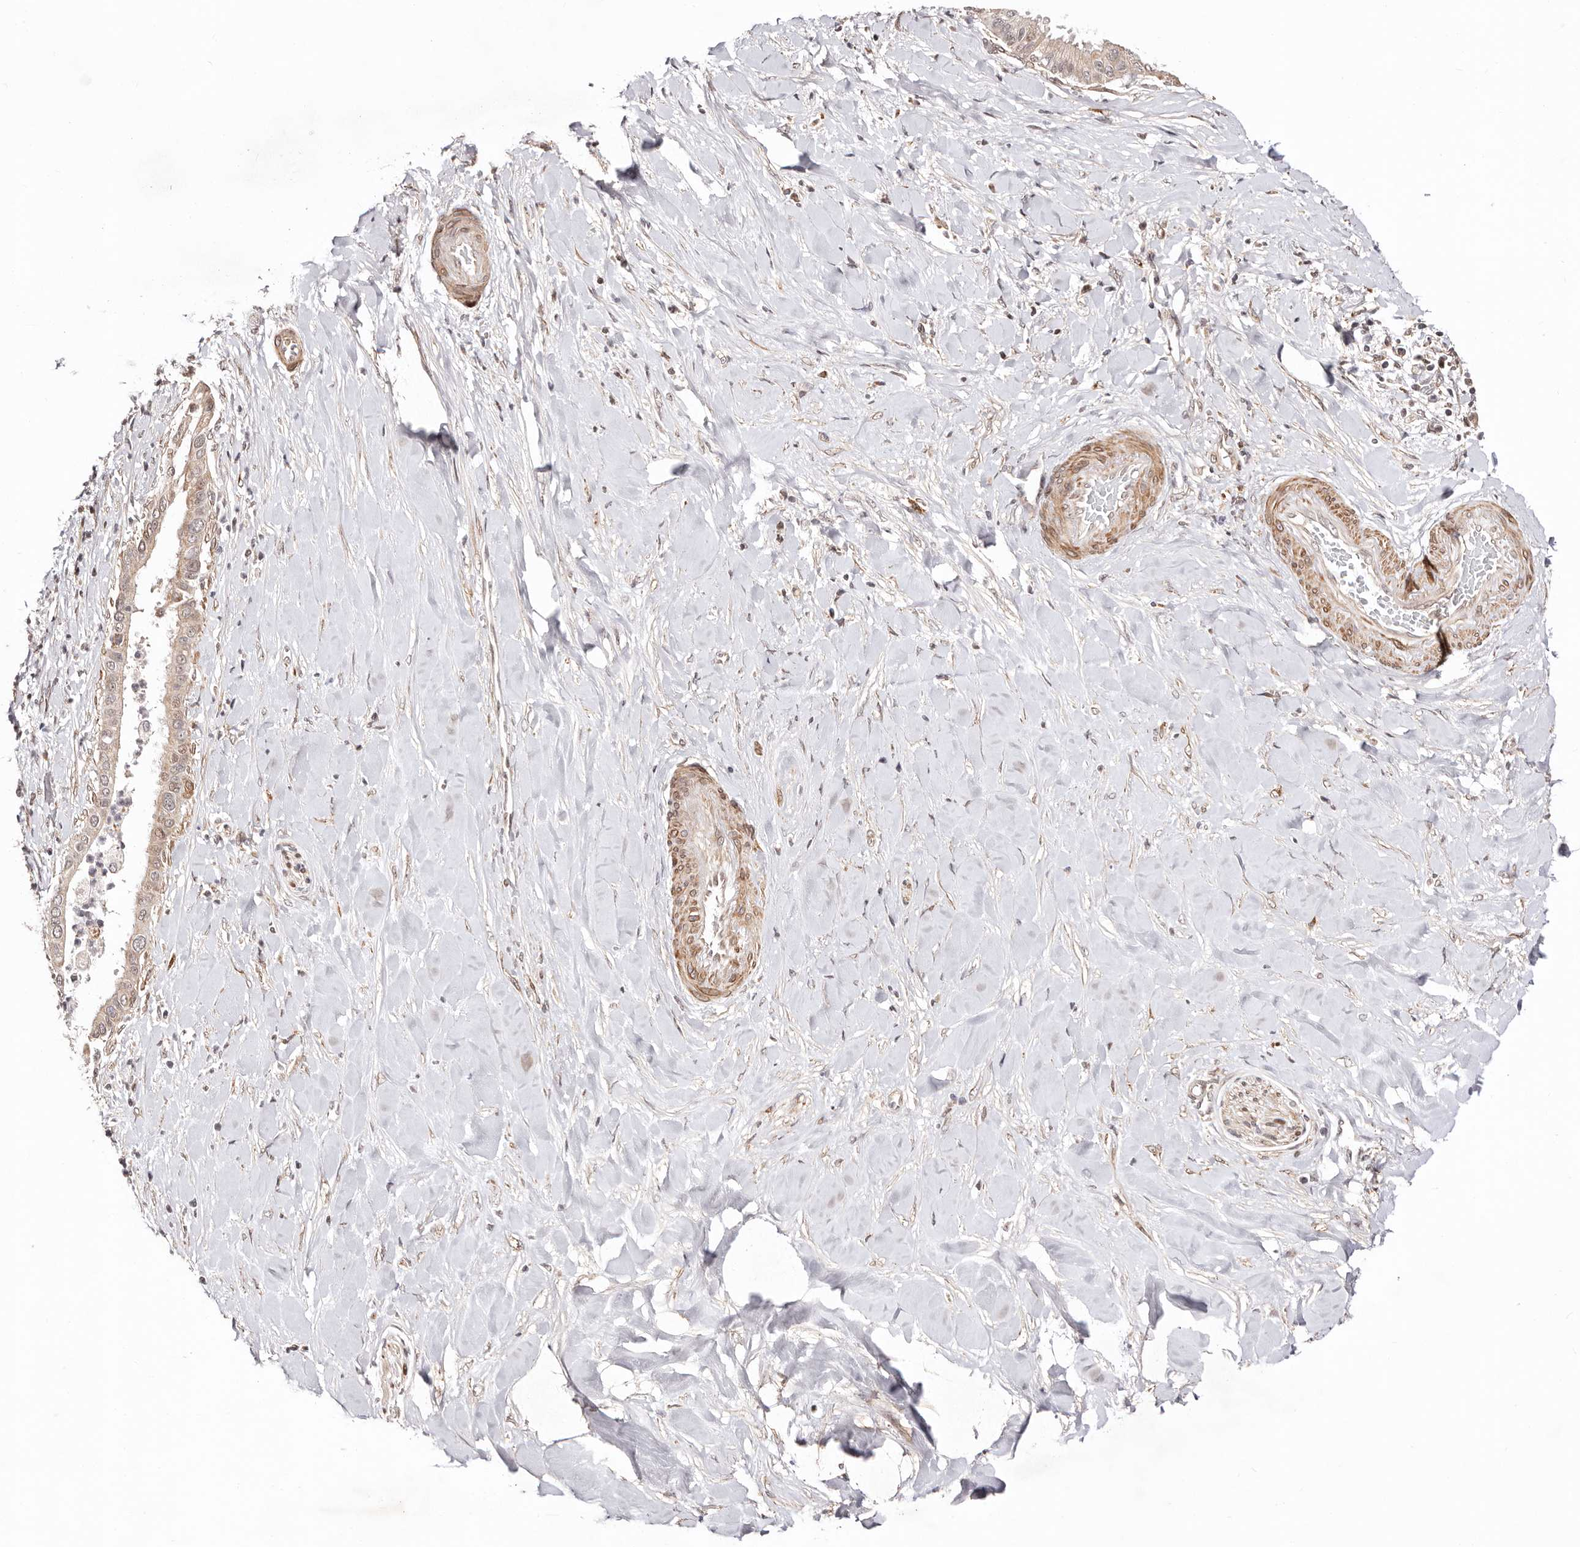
{"staining": {"intensity": "weak", "quantity": ">75%", "location": "cytoplasmic/membranous,nuclear"}, "tissue": "liver cancer", "cell_type": "Tumor cells", "image_type": "cancer", "snomed": [{"axis": "morphology", "description": "Cholangiocarcinoma"}, {"axis": "topography", "description": "Liver"}], "caption": "Protein staining of cholangiocarcinoma (liver) tissue exhibits weak cytoplasmic/membranous and nuclear expression in about >75% of tumor cells.", "gene": "HIVEP3", "patient": {"sex": "female", "age": 54}}